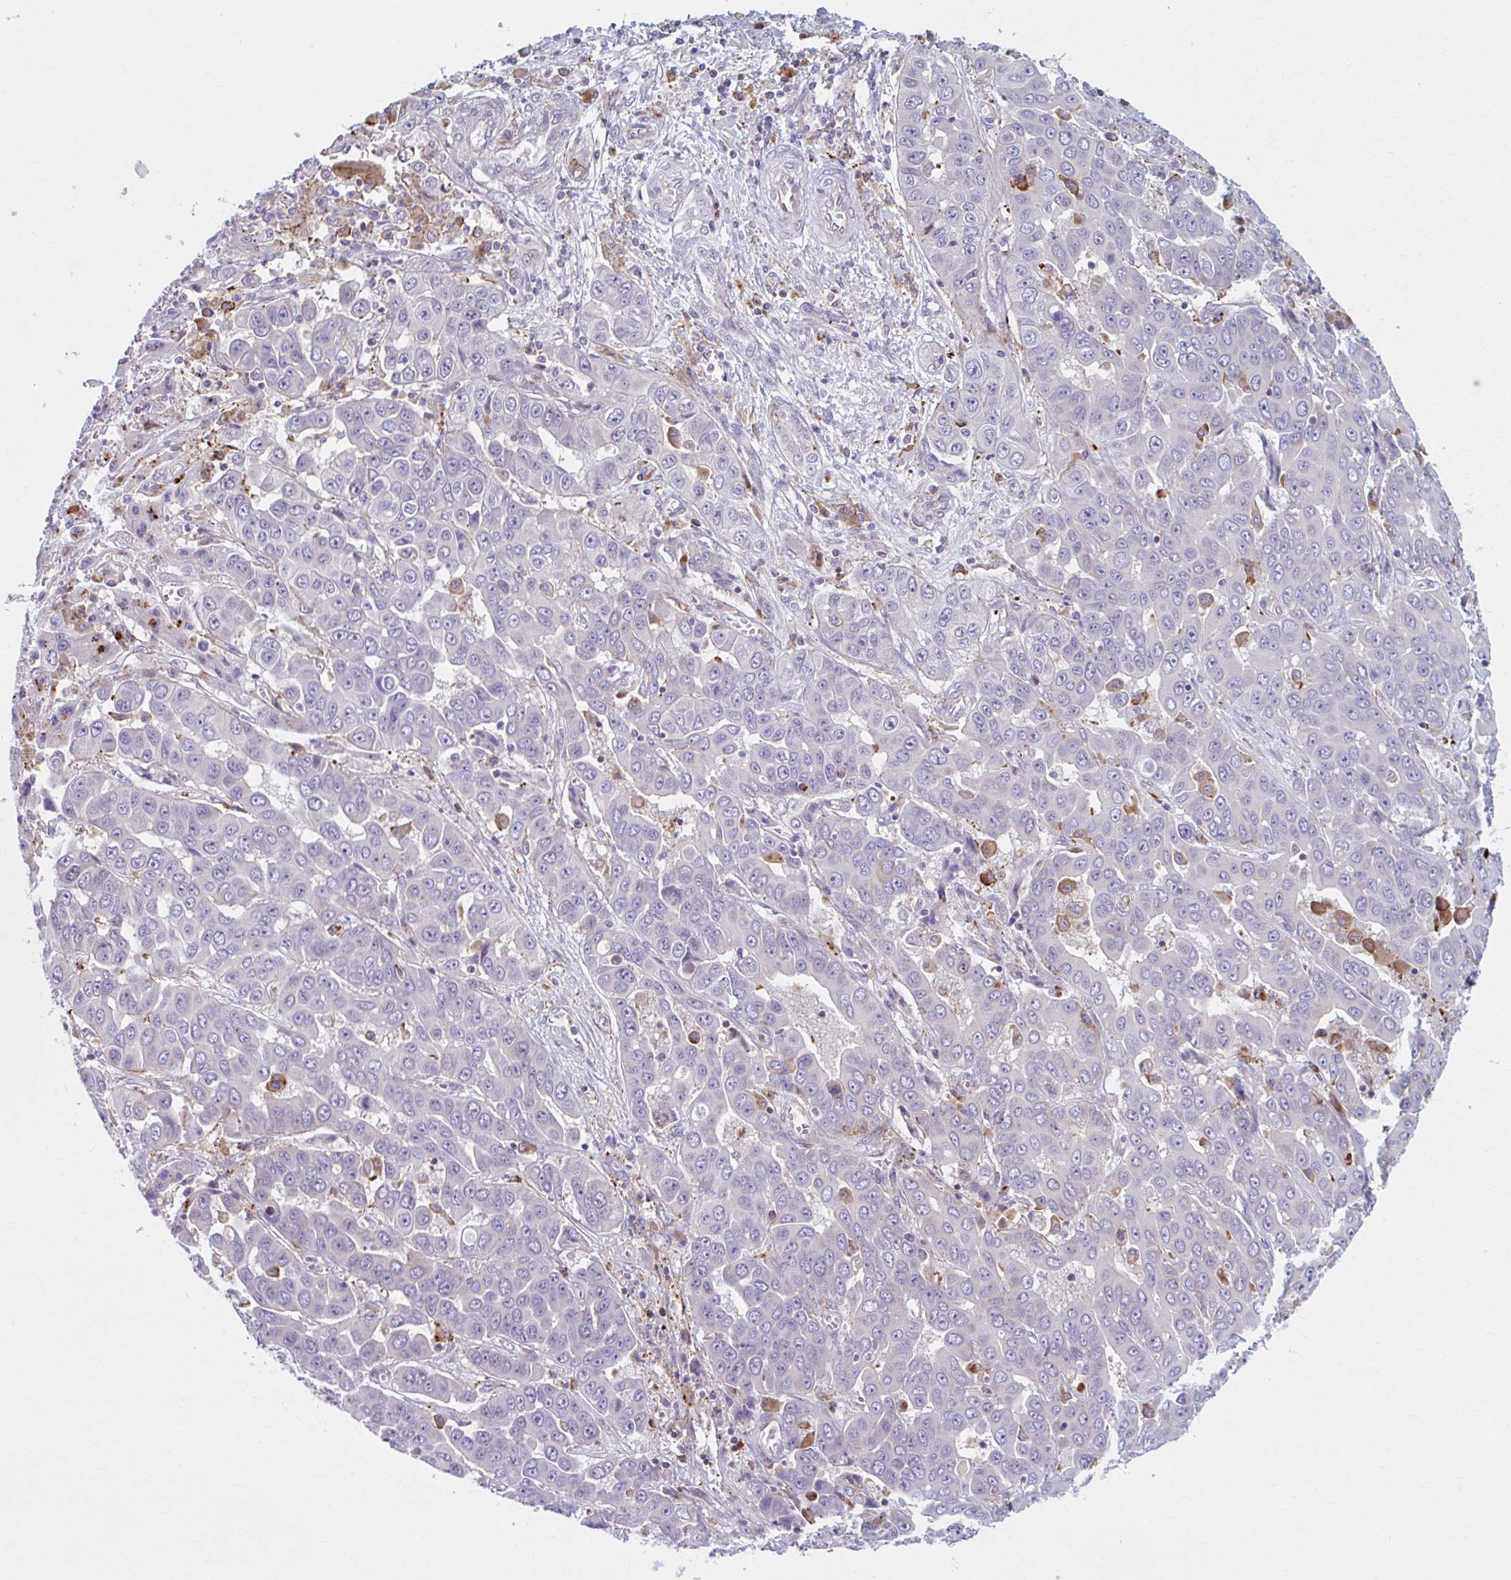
{"staining": {"intensity": "negative", "quantity": "none", "location": "none"}, "tissue": "liver cancer", "cell_type": "Tumor cells", "image_type": "cancer", "snomed": [{"axis": "morphology", "description": "Cholangiocarcinoma"}, {"axis": "topography", "description": "Liver"}], "caption": "This is a photomicrograph of IHC staining of liver cancer, which shows no staining in tumor cells.", "gene": "ADAT3", "patient": {"sex": "female", "age": 52}}